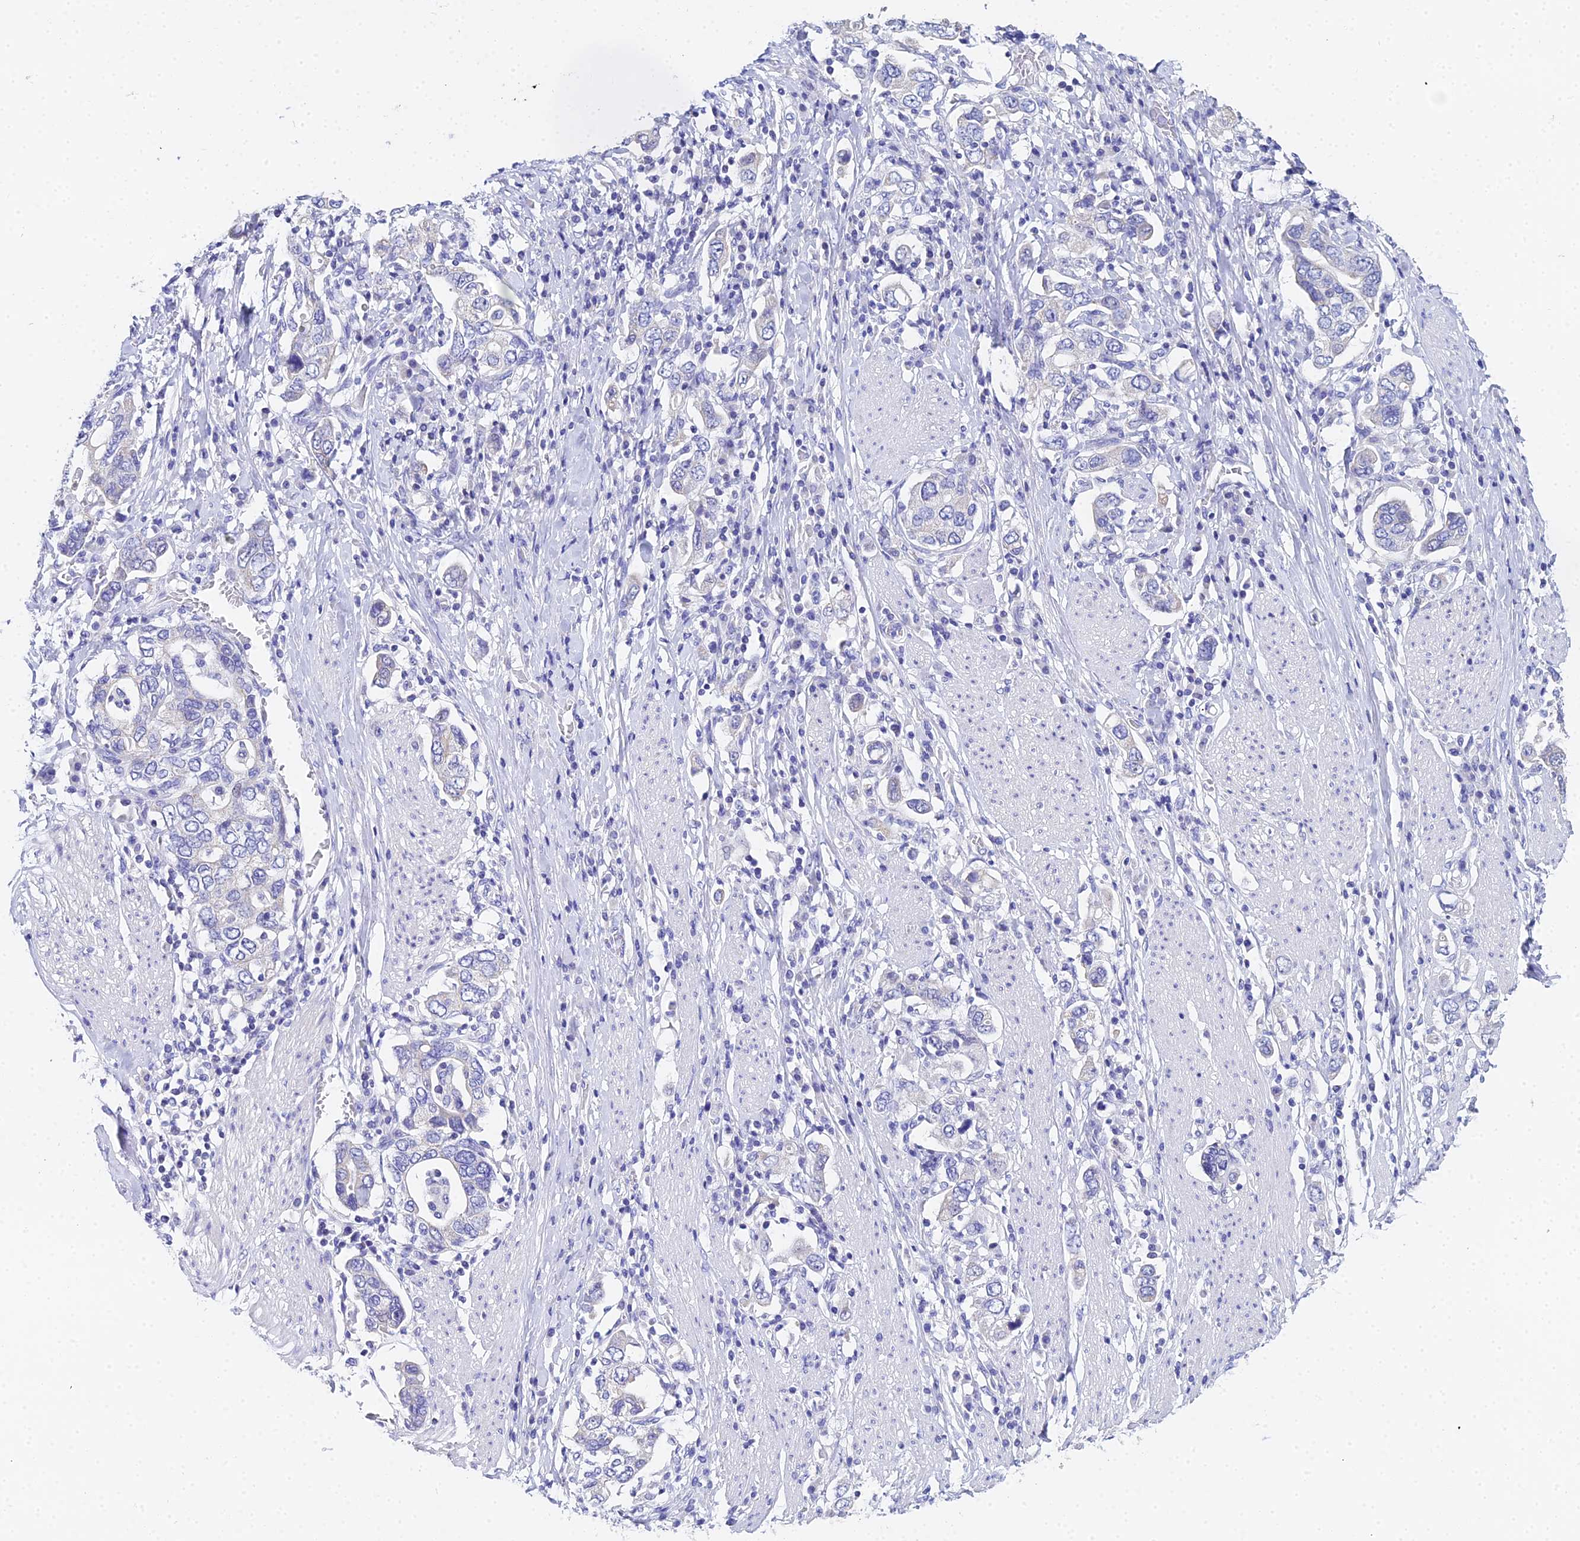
{"staining": {"intensity": "negative", "quantity": "none", "location": "none"}, "tissue": "stomach cancer", "cell_type": "Tumor cells", "image_type": "cancer", "snomed": [{"axis": "morphology", "description": "Adenocarcinoma, NOS"}, {"axis": "topography", "description": "Stomach, upper"}, {"axis": "topography", "description": "Stomach"}], "caption": "There is no significant expression in tumor cells of stomach cancer (adenocarcinoma).", "gene": "OCM", "patient": {"sex": "male", "age": 62}}